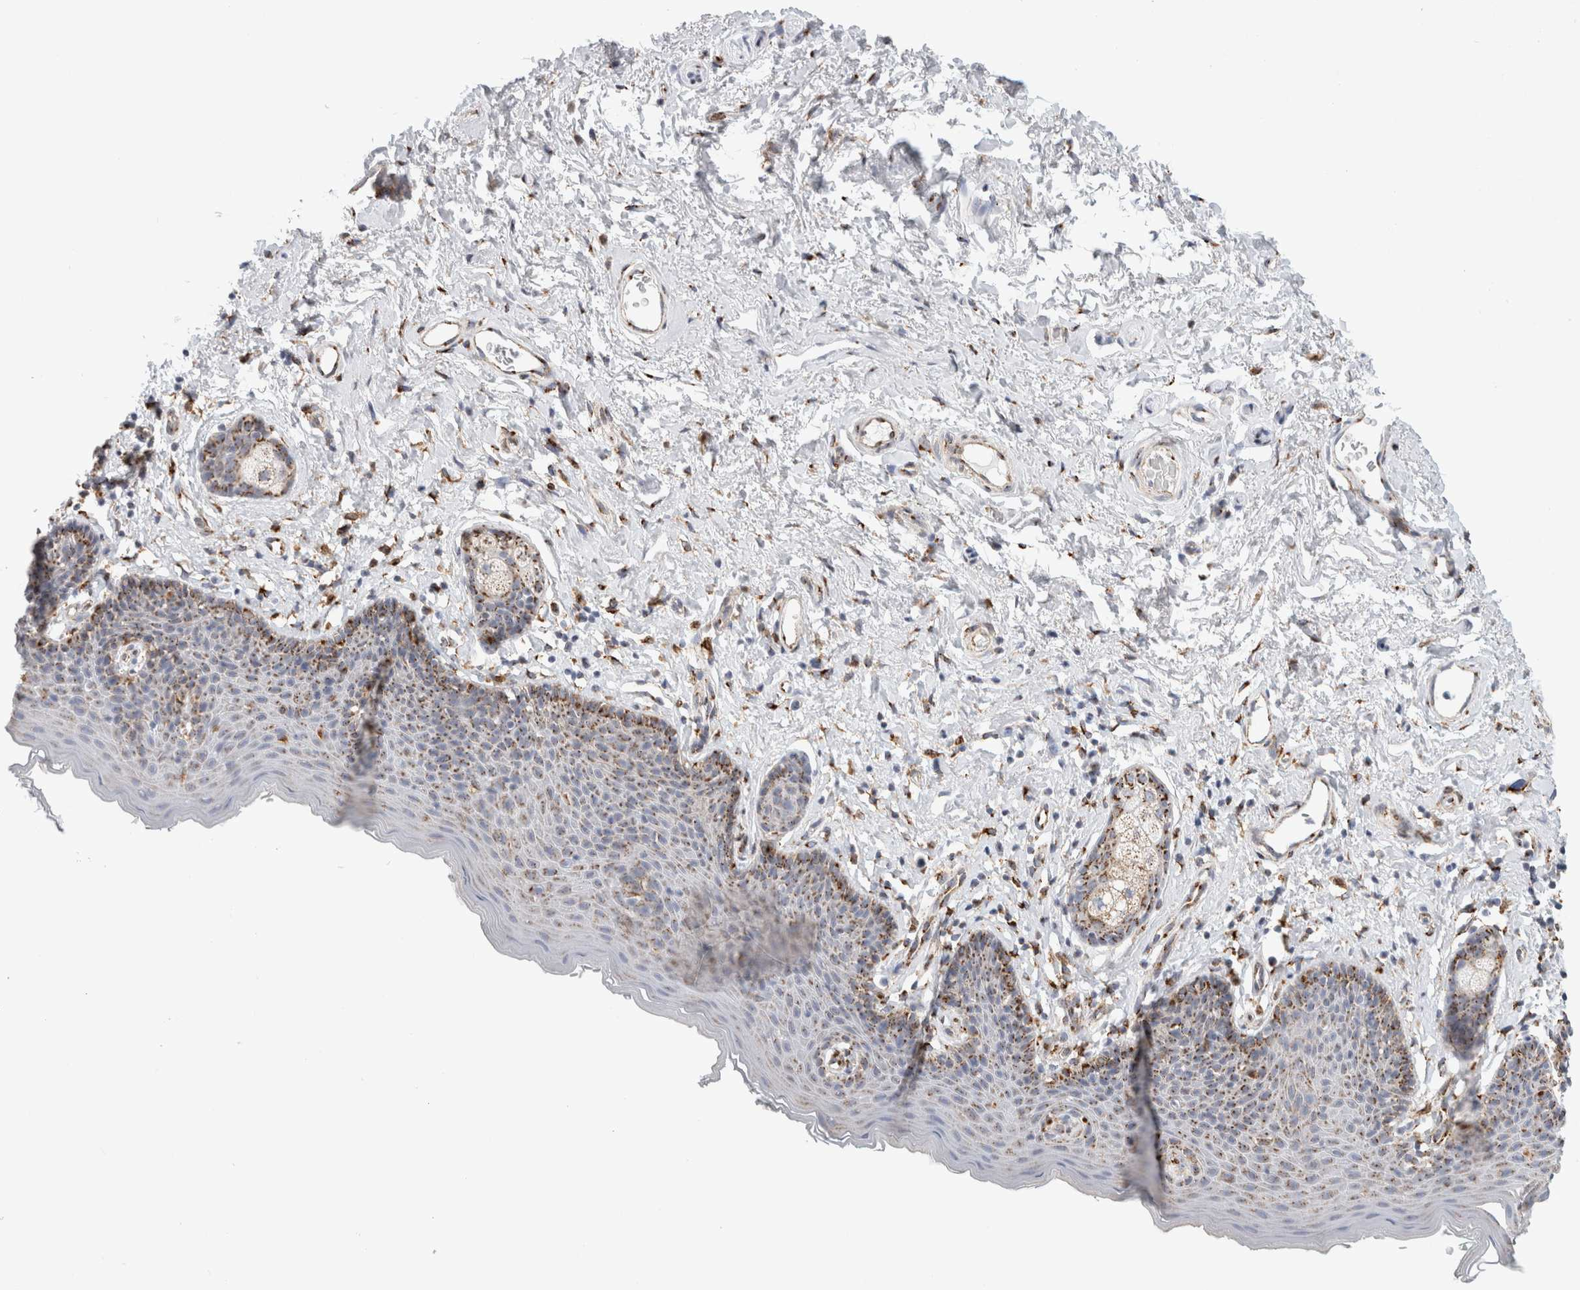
{"staining": {"intensity": "moderate", "quantity": ">75%", "location": "cytoplasmic/membranous"}, "tissue": "skin", "cell_type": "Epidermal cells", "image_type": "normal", "snomed": [{"axis": "morphology", "description": "Normal tissue, NOS"}, {"axis": "topography", "description": "Vulva"}], "caption": "A photomicrograph showing moderate cytoplasmic/membranous expression in approximately >75% of epidermal cells in unremarkable skin, as visualized by brown immunohistochemical staining.", "gene": "MCFD2", "patient": {"sex": "female", "age": 66}}